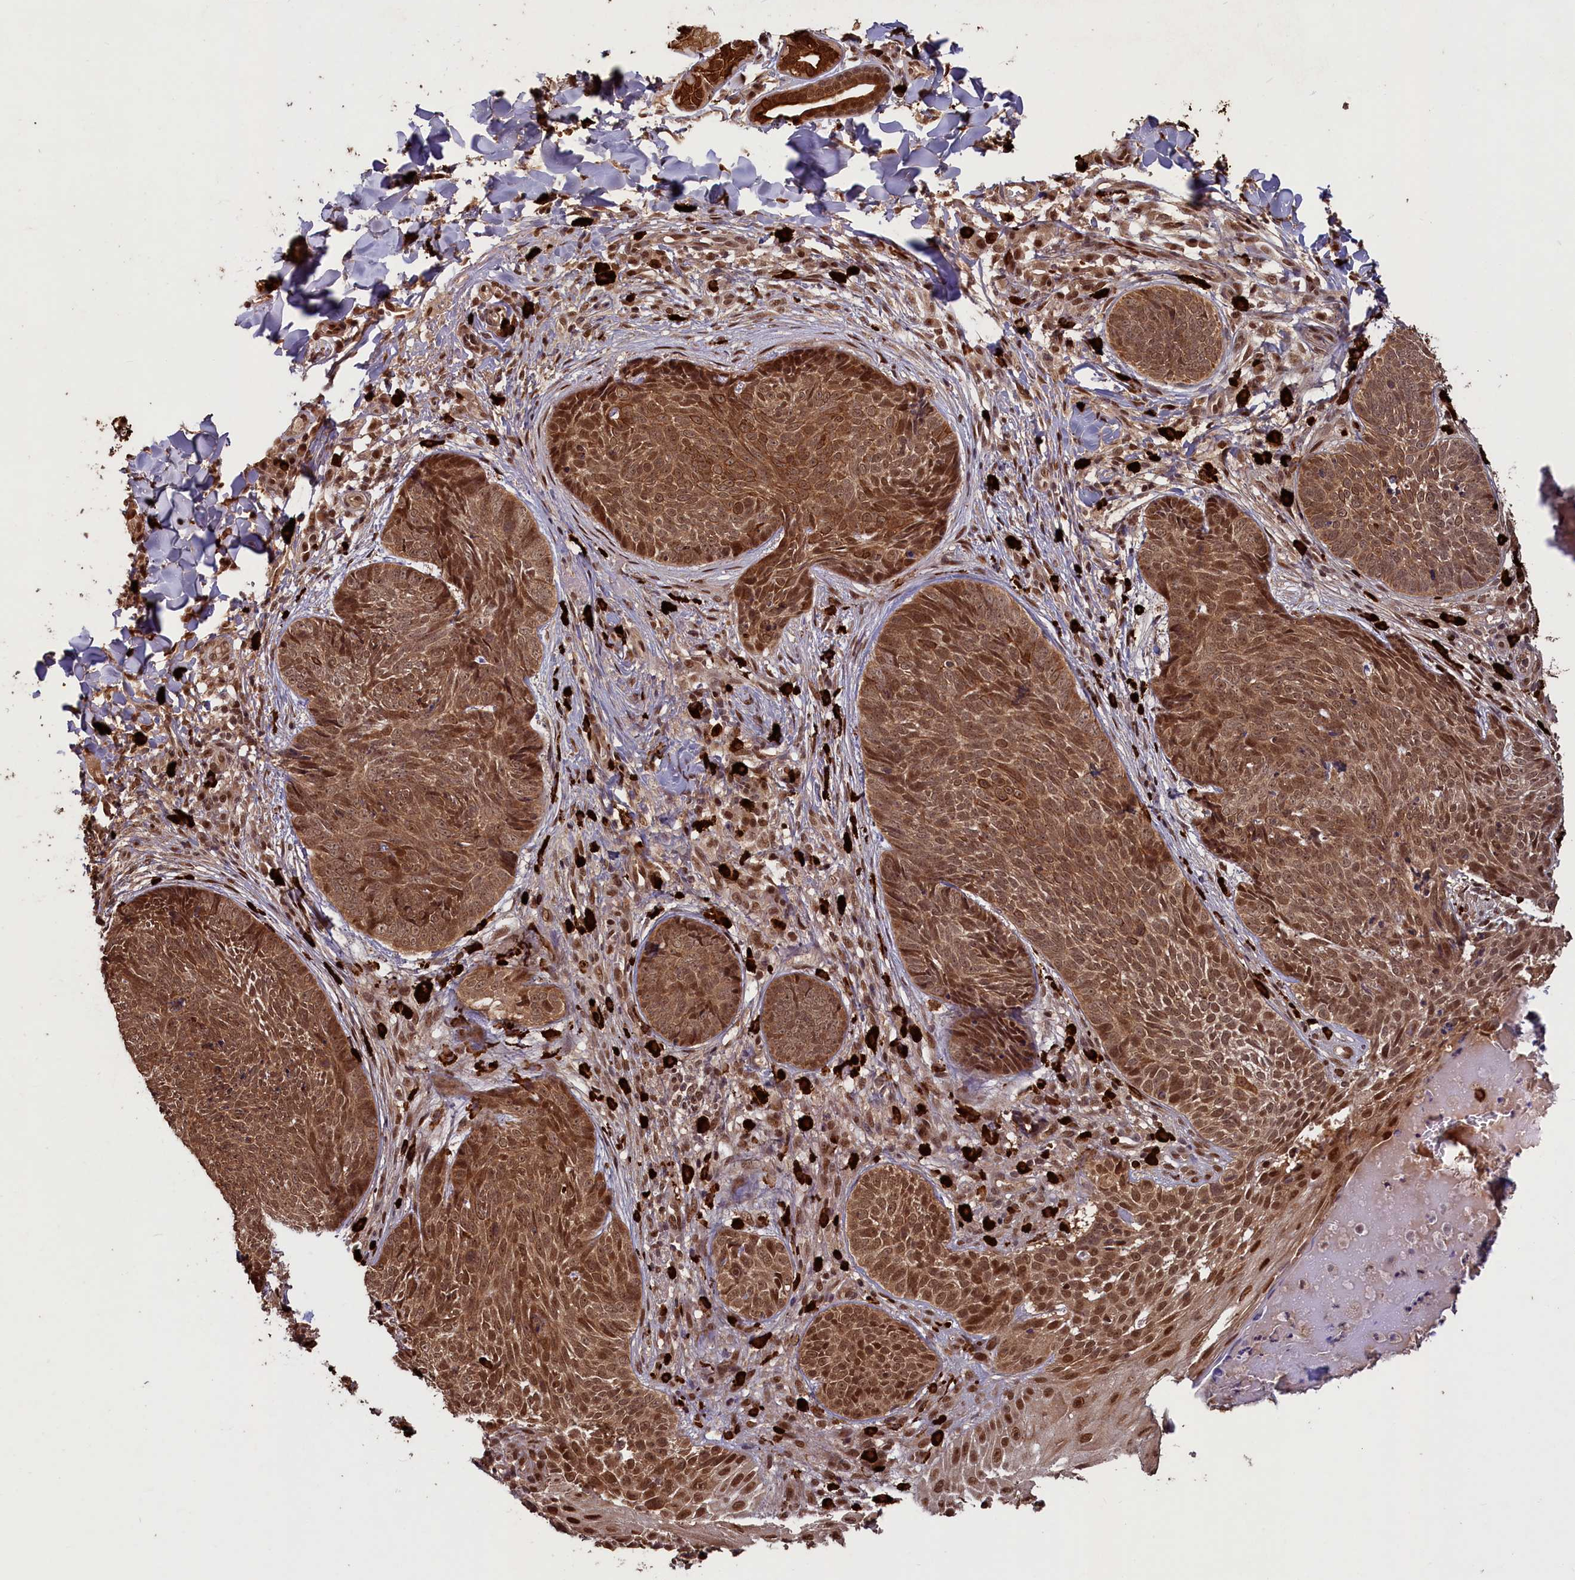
{"staining": {"intensity": "moderate", "quantity": ">75%", "location": "cytoplasmic/membranous,nuclear"}, "tissue": "skin cancer", "cell_type": "Tumor cells", "image_type": "cancer", "snomed": [{"axis": "morphology", "description": "Basal cell carcinoma"}, {"axis": "topography", "description": "Skin"}], "caption": "The immunohistochemical stain shows moderate cytoplasmic/membranous and nuclear expression in tumor cells of skin cancer tissue.", "gene": "NAE1", "patient": {"sex": "female", "age": 61}}